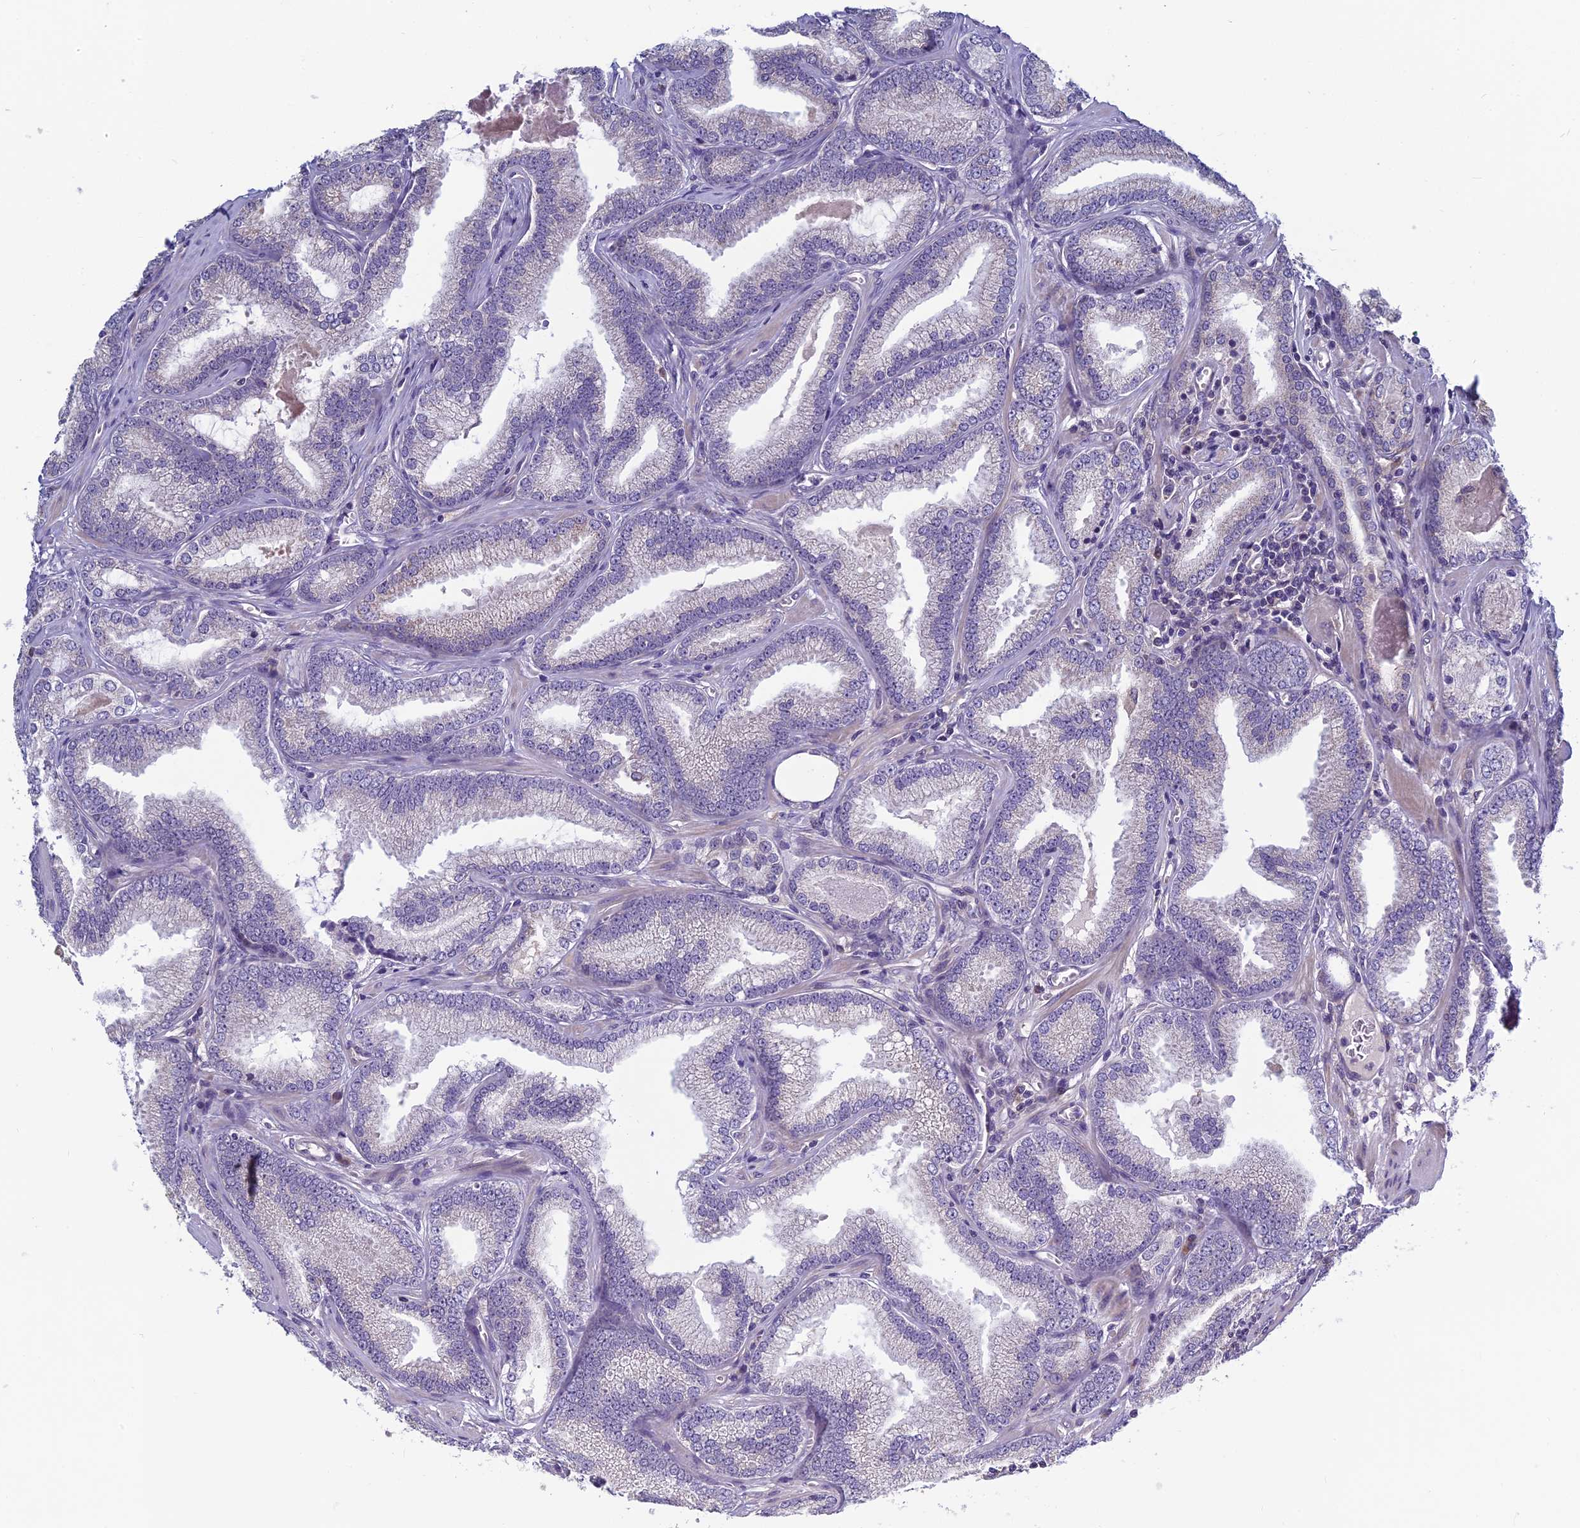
{"staining": {"intensity": "negative", "quantity": "none", "location": "none"}, "tissue": "prostate cancer", "cell_type": "Tumor cells", "image_type": "cancer", "snomed": [{"axis": "morphology", "description": "Adenocarcinoma, Low grade"}, {"axis": "topography", "description": "Prostate"}], "caption": "Immunohistochemistry micrograph of neoplastic tissue: prostate cancer stained with DAB (3,3'-diaminobenzidine) shows no significant protein positivity in tumor cells.", "gene": "HECA", "patient": {"sex": "male", "age": 60}}